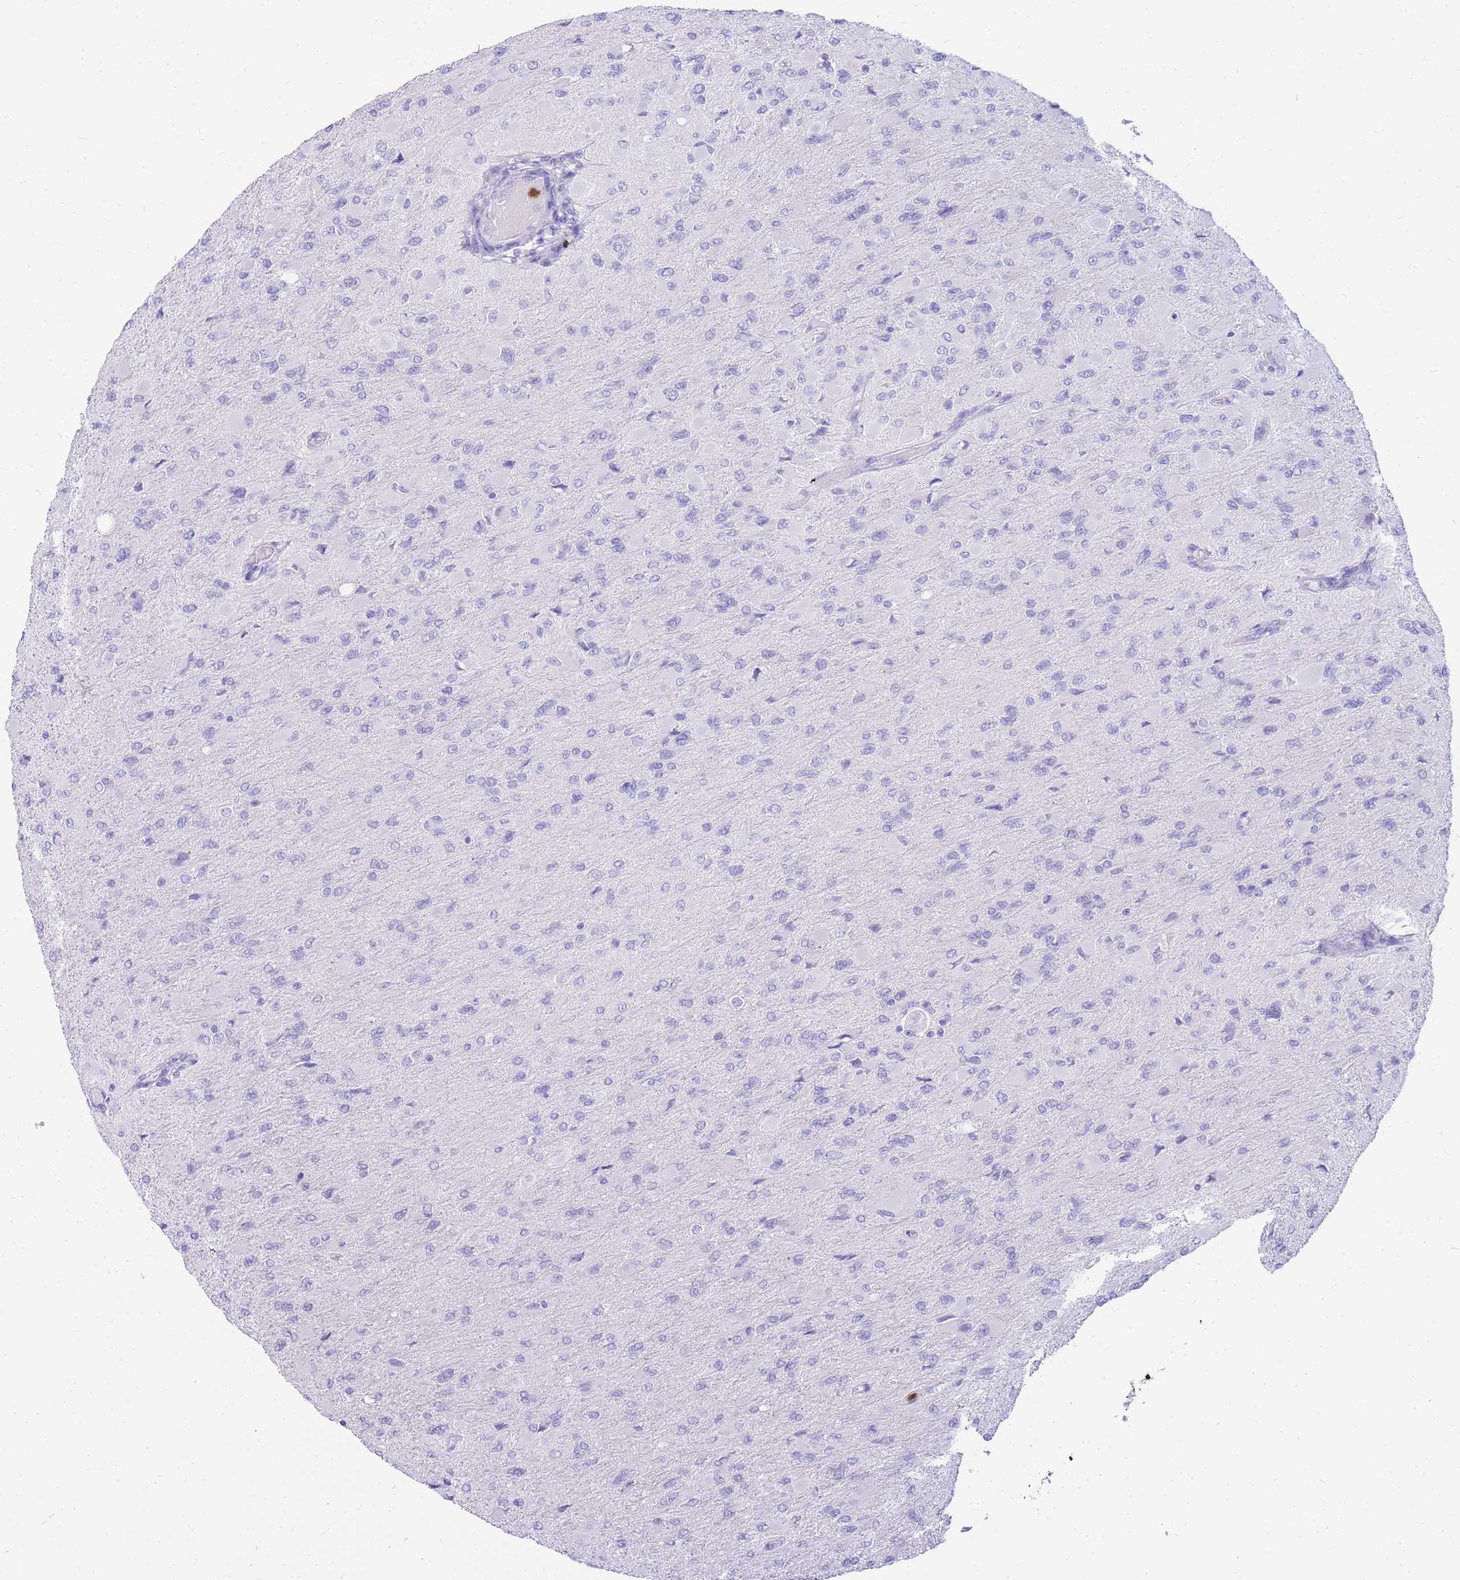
{"staining": {"intensity": "negative", "quantity": "none", "location": "none"}, "tissue": "glioma", "cell_type": "Tumor cells", "image_type": "cancer", "snomed": [{"axis": "morphology", "description": "Glioma, malignant, High grade"}, {"axis": "topography", "description": "Cerebral cortex"}], "caption": "Histopathology image shows no significant protein staining in tumor cells of glioma.", "gene": "HERC1", "patient": {"sex": "female", "age": 36}}